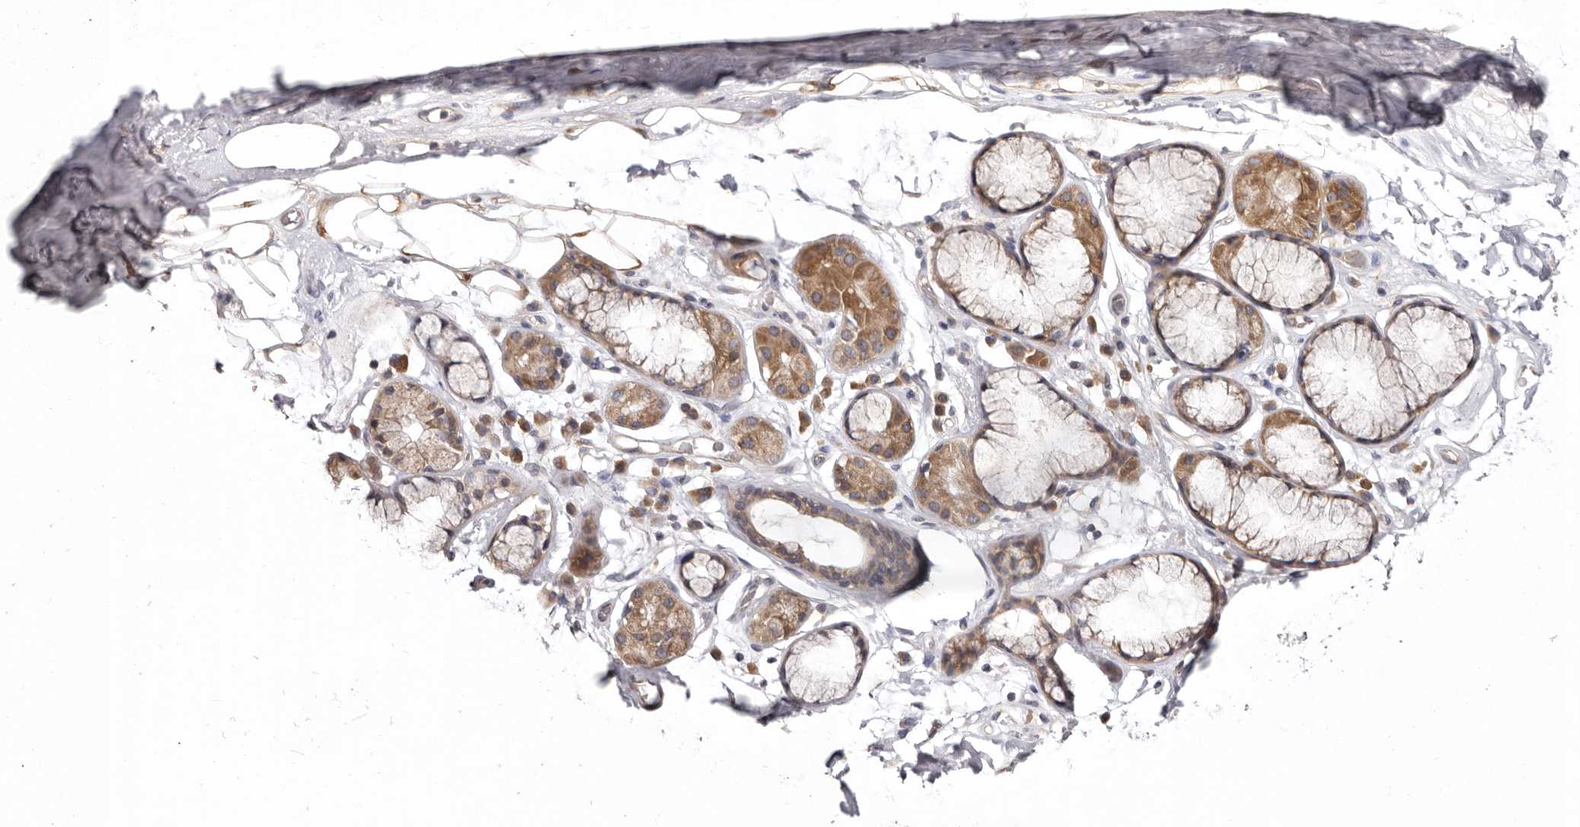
{"staining": {"intensity": "moderate", "quantity": "25%-75%", "location": "cytoplasmic/membranous"}, "tissue": "adipose tissue", "cell_type": "Adipocytes", "image_type": "normal", "snomed": [{"axis": "morphology", "description": "Normal tissue, NOS"}, {"axis": "topography", "description": "Cartilage tissue"}], "caption": "A medium amount of moderate cytoplasmic/membranous positivity is seen in about 25%-75% of adipocytes in benign adipose tissue. The staining was performed using DAB to visualize the protein expression in brown, while the nuclei were stained in blue with hematoxylin (Magnification: 20x).", "gene": "TMUB1", "patient": {"sex": "female", "age": 63}}